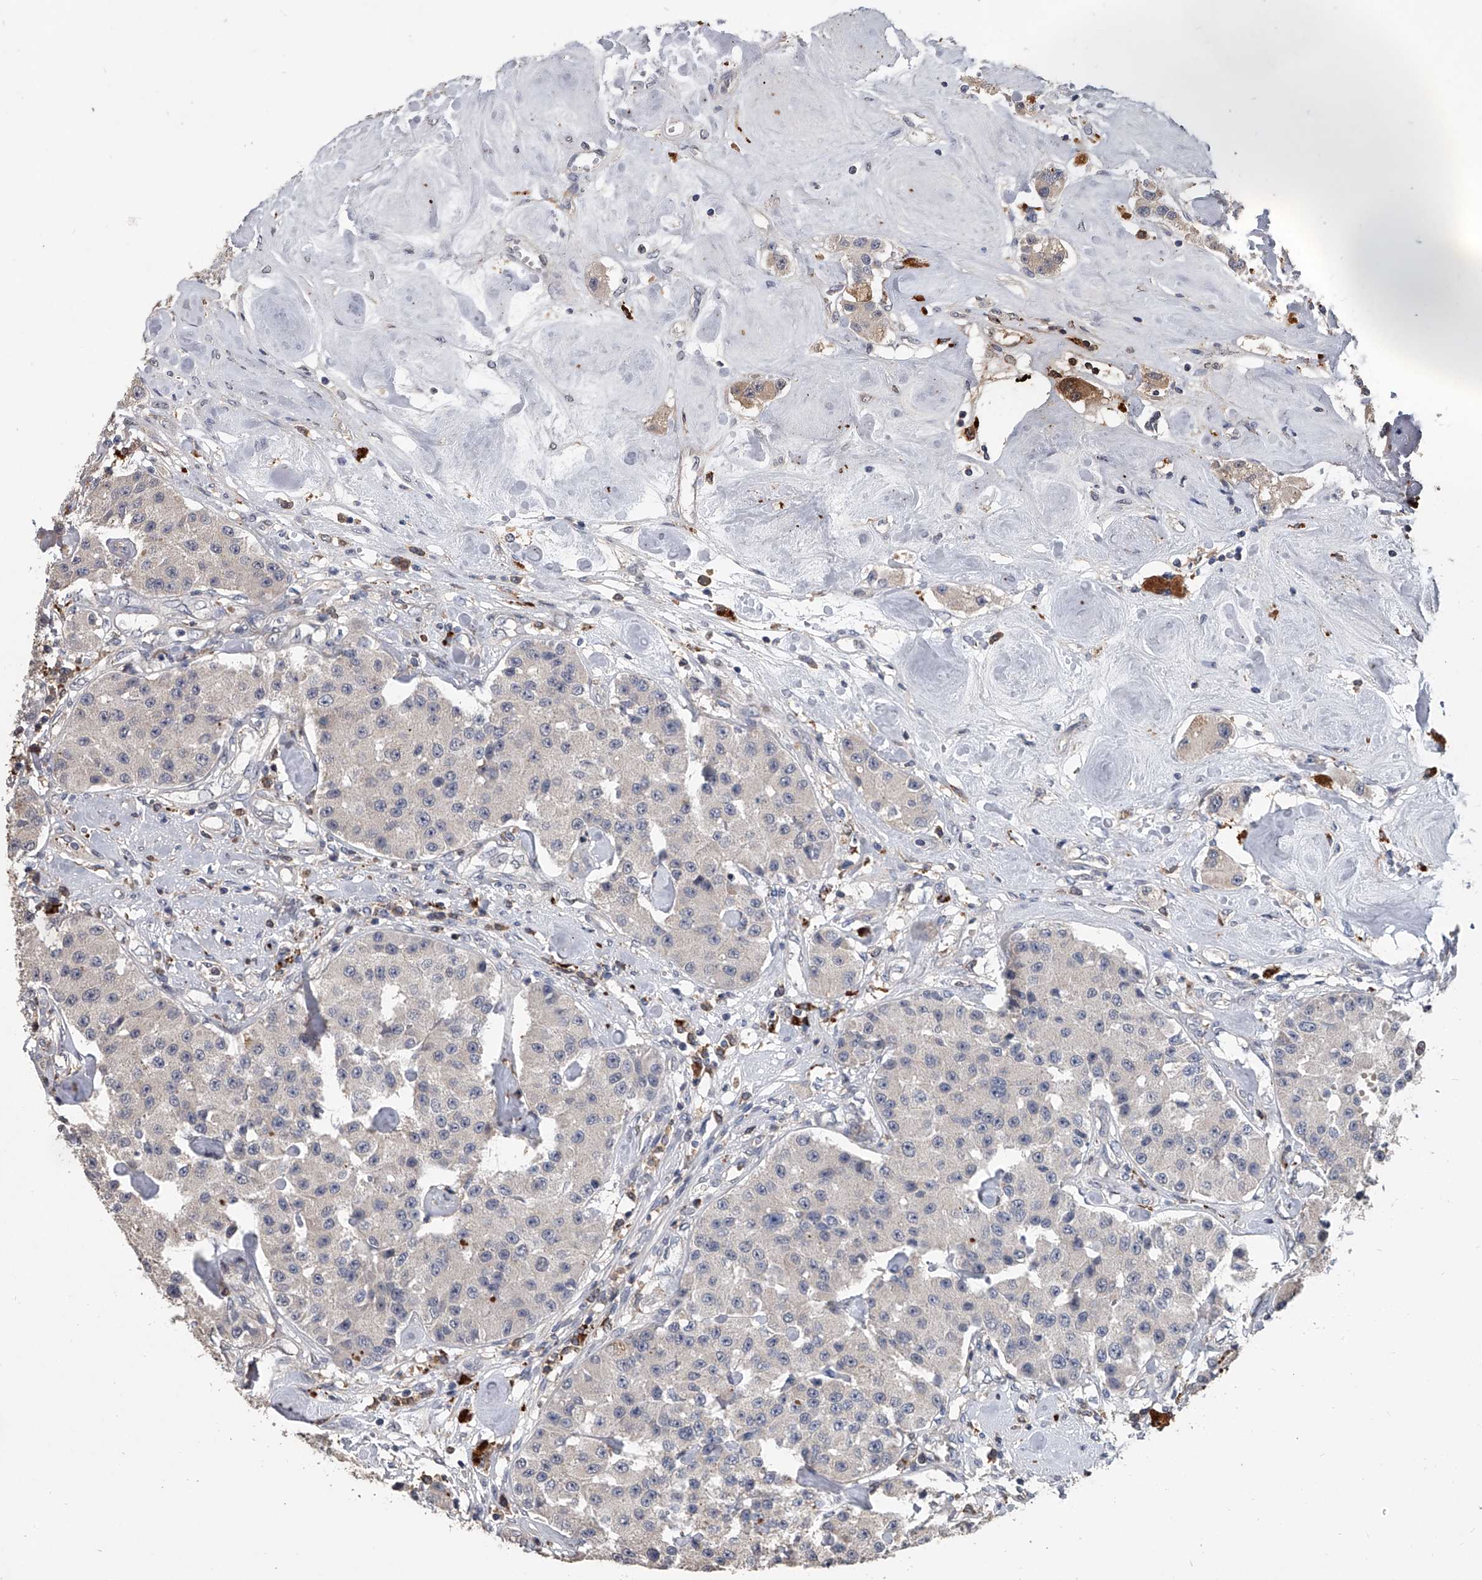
{"staining": {"intensity": "negative", "quantity": "none", "location": "none"}, "tissue": "carcinoid", "cell_type": "Tumor cells", "image_type": "cancer", "snomed": [{"axis": "morphology", "description": "Carcinoid, malignant, NOS"}, {"axis": "topography", "description": "Pancreas"}], "caption": "This is an IHC histopathology image of human carcinoid. There is no staining in tumor cells.", "gene": "DOCK9", "patient": {"sex": "male", "age": 41}}